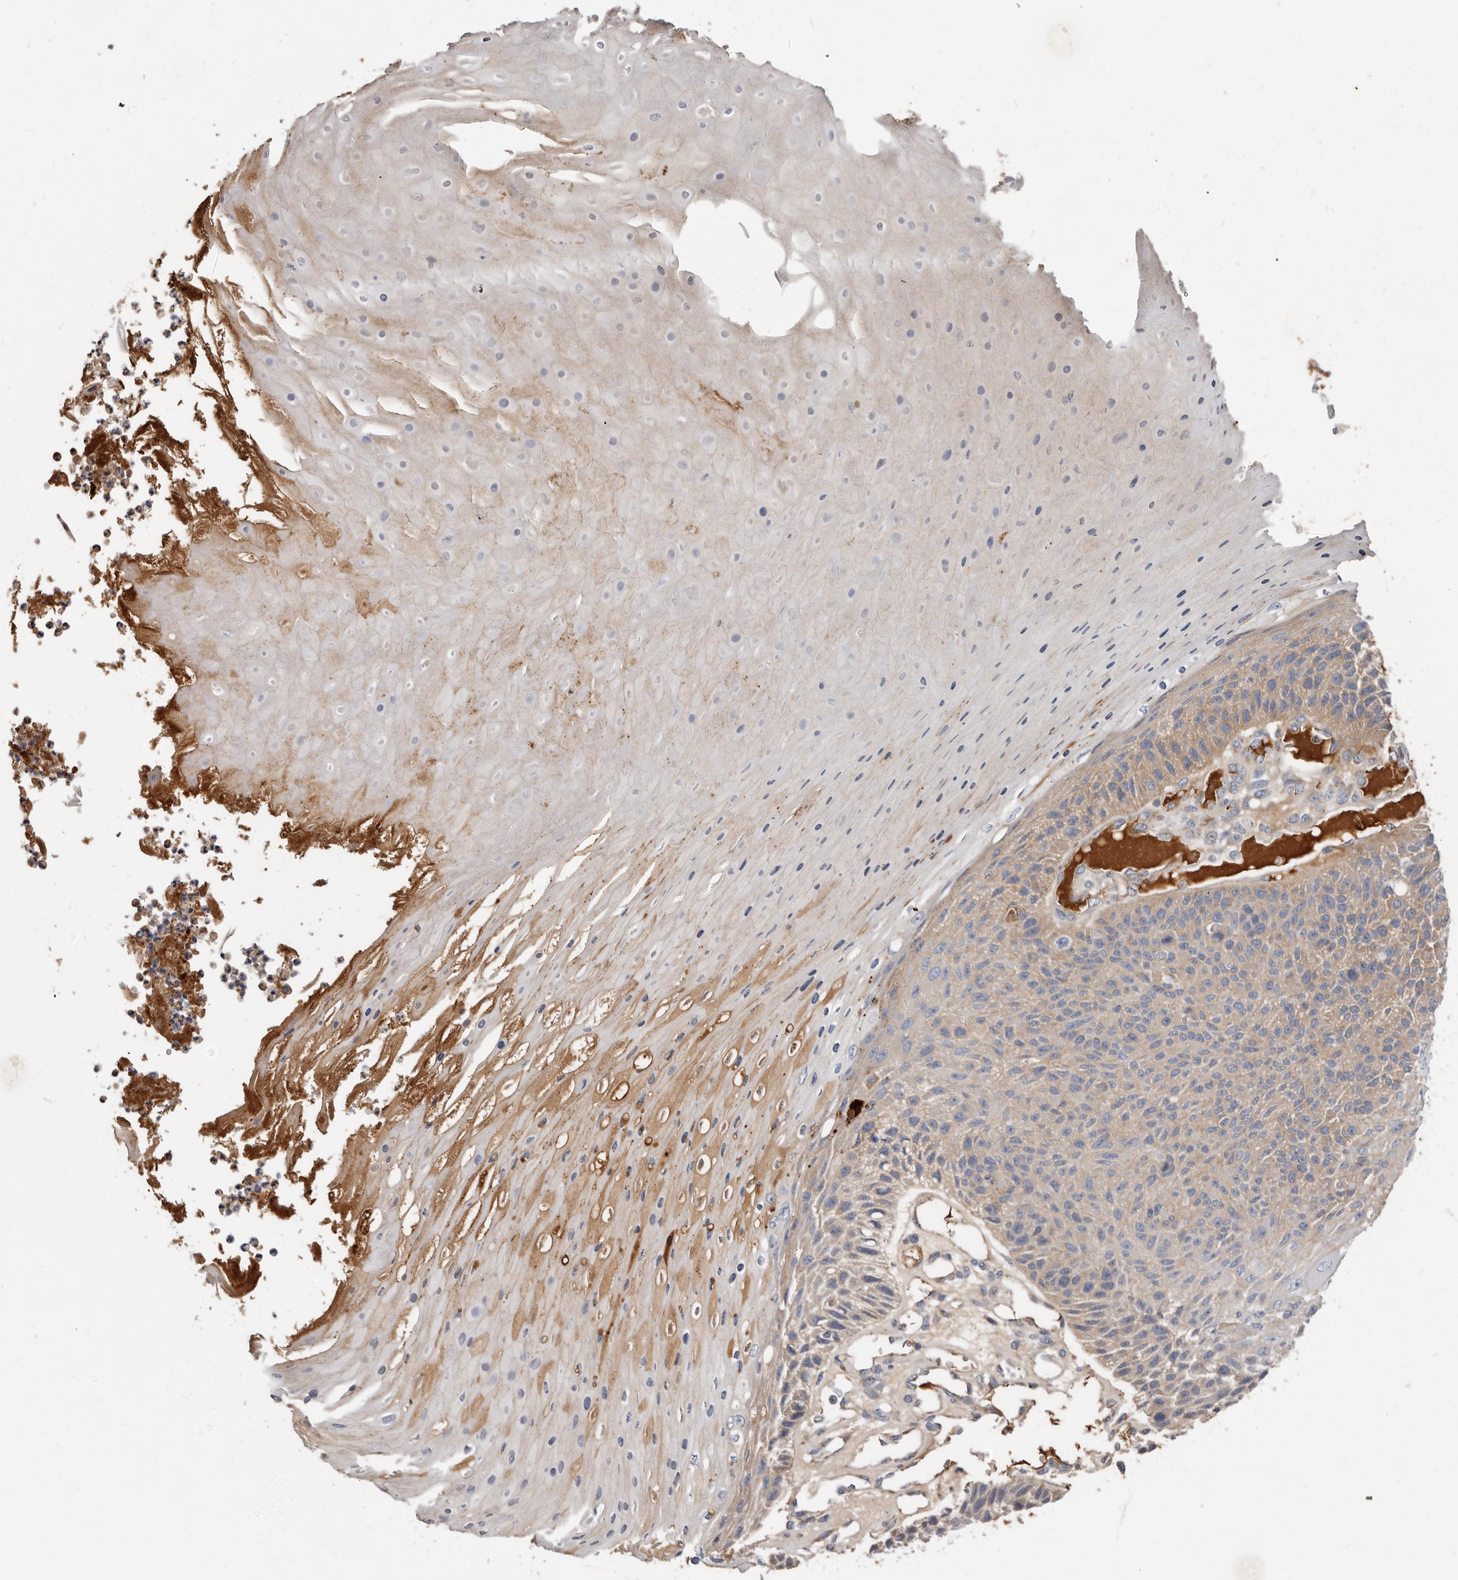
{"staining": {"intensity": "weak", "quantity": "<25%", "location": "cytoplasmic/membranous"}, "tissue": "skin cancer", "cell_type": "Tumor cells", "image_type": "cancer", "snomed": [{"axis": "morphology", "description": "Squamous cell carcinoma, NOS"}, {"axis": "topography", "description": "Skin"}], "caption": "Human skin cancer stained for a protein using immunohistochemistry (IHC) shows no staining in tumor cells.", "gene": "ASIC5", "patient": {"sex": "female", "age": 88}}